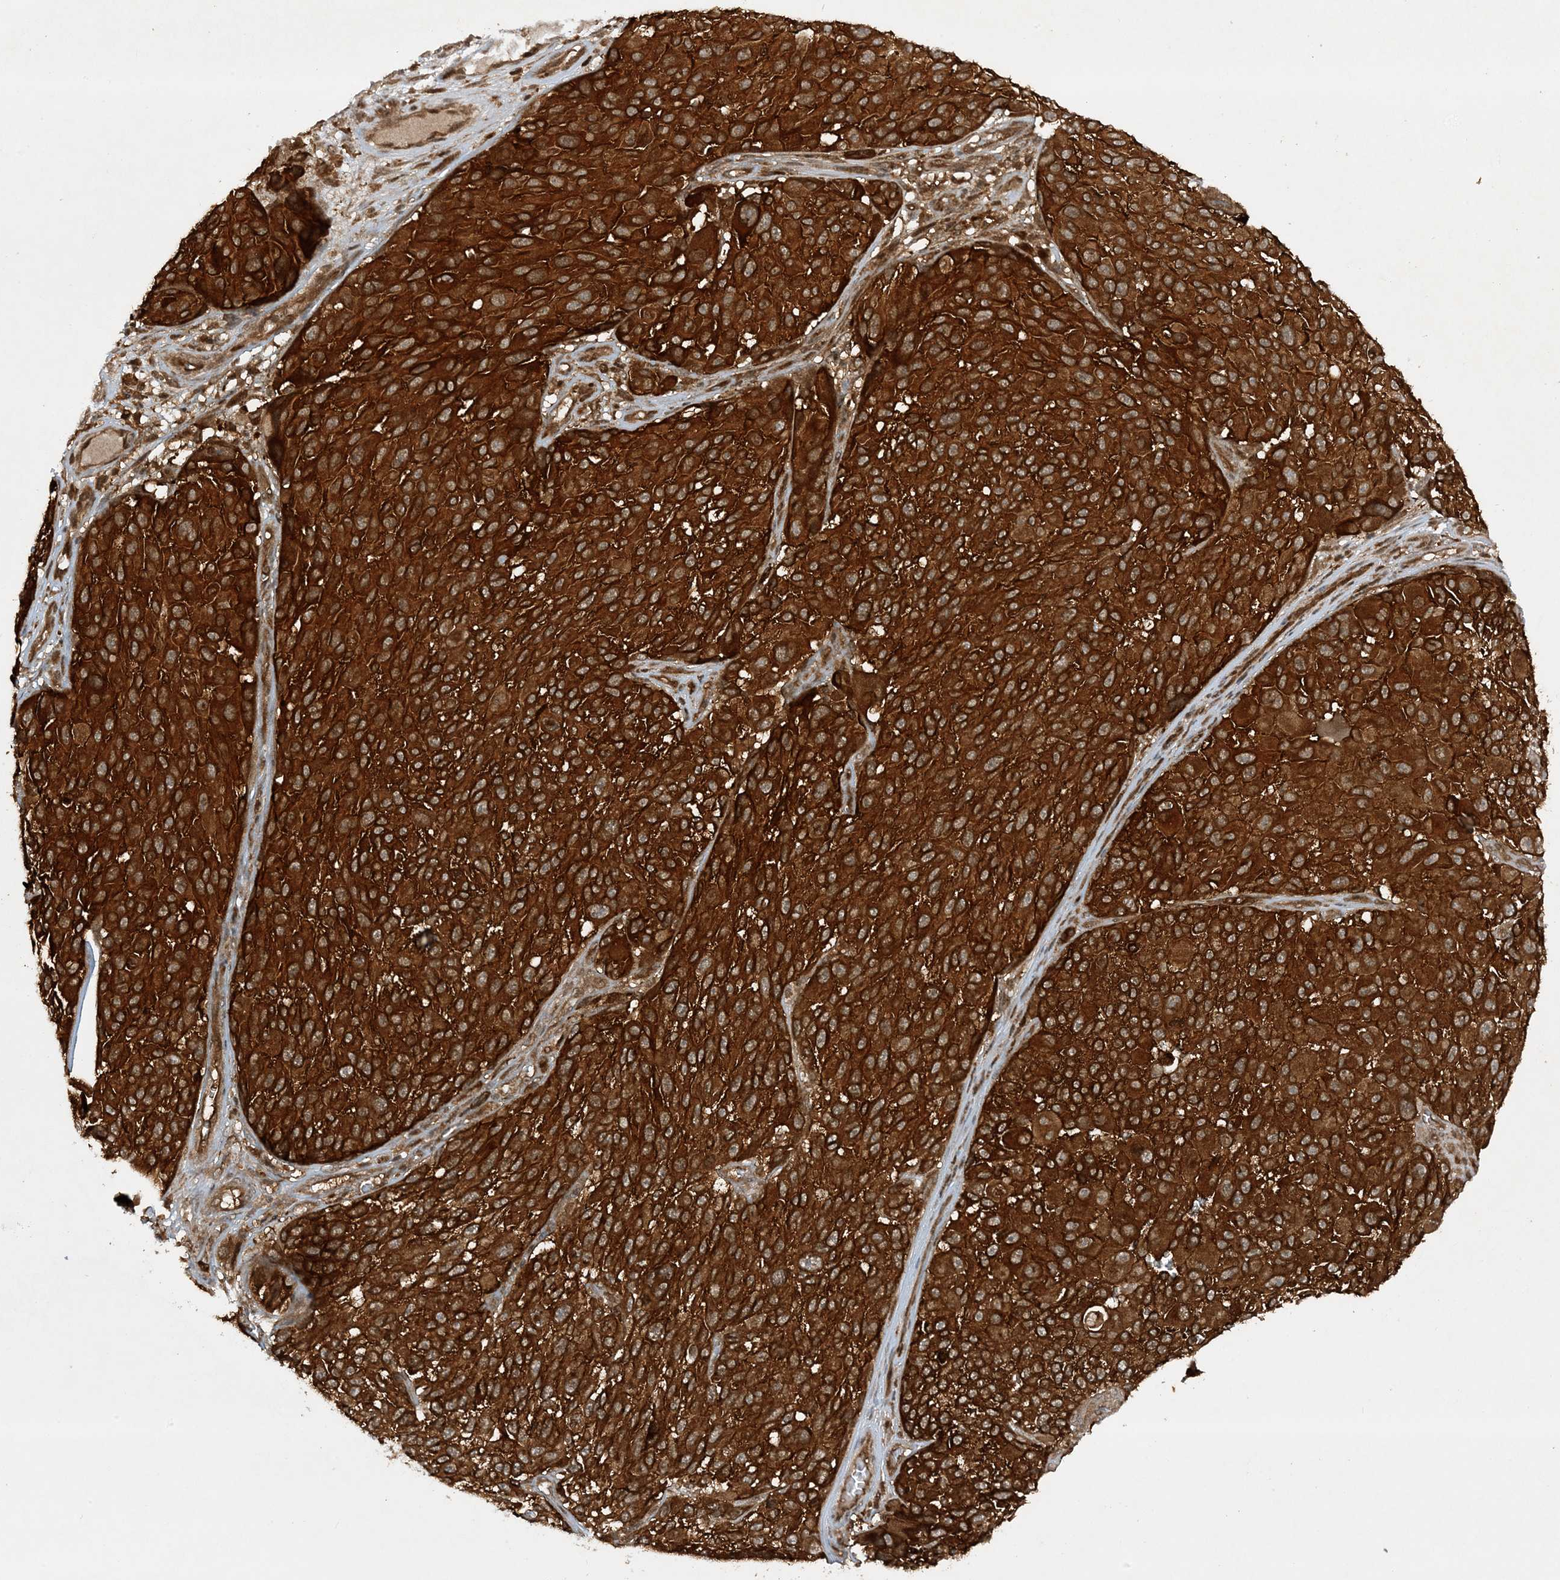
{"staining": {"intensity": "strong", "quantity": ">75%", "location": "cytoplasmic/membranous"}, "tissue": "melanoma", "cell_type": "Tumor cells", "image_type": "cancer", "snomed": [{"axis": "morphology", "description": "Malignant melanoma, NOS"}, {"axis": "topography", "description": "Skin"}], "caption": "The image displays staining of malignant melanoma, revealing strong cytoplasmic/membranous protein expression (brown color) within tumor cells.", "gene": "CERT1", "patient": {"sex": "male", "age": 83}}